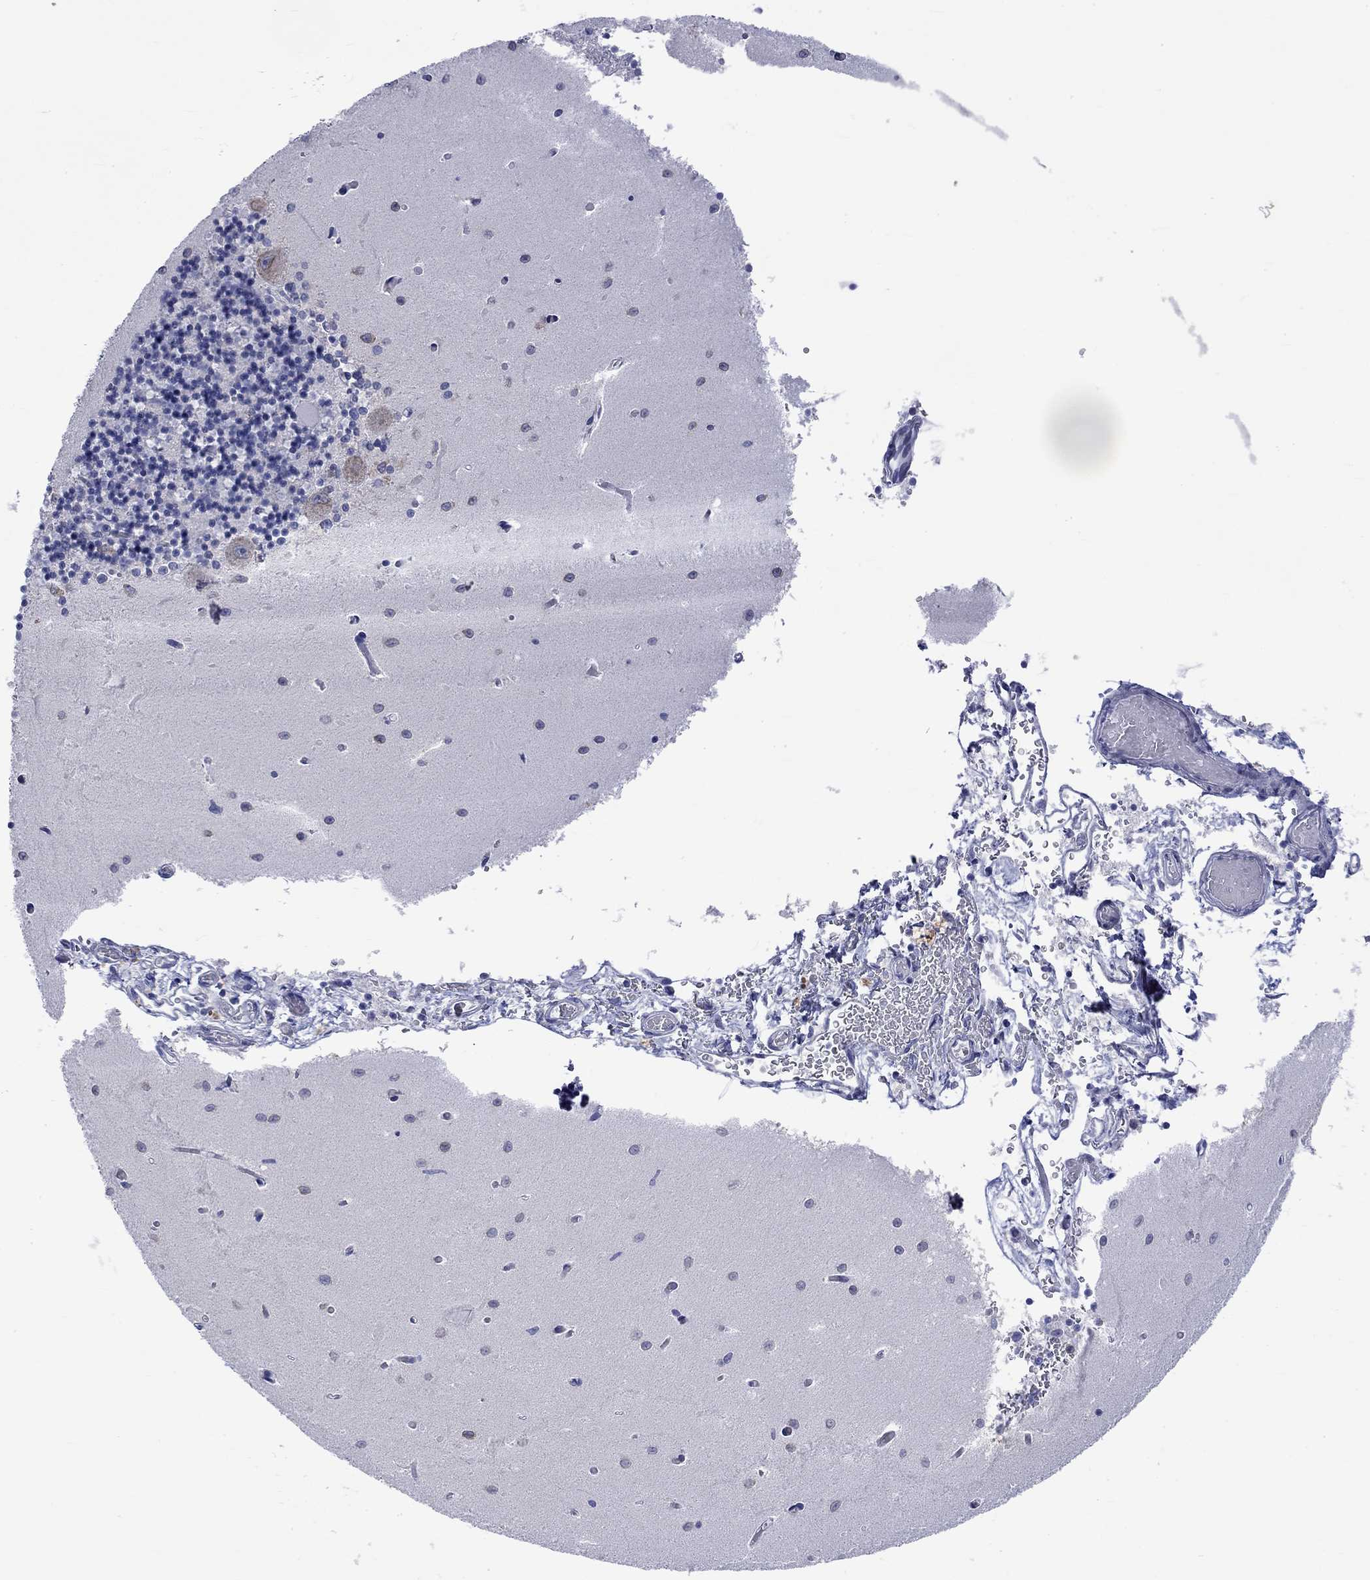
{"staining": {"intensity": "negative", "quantity": "none", "location": "none"}, "tissue": "cerebellum", "cell_type": "Cells in granular layer", "image_type": "normal", "snomed": [{"axis": "morphology", "description": "Normal tissue, NOS"}, {"axis": "topography", "description": "Cerebellum"}], "caption": "Cells in granular layer show no significant protein positivity in normal cerebellum.", "gene": "CERS1", "patient": {"sex": "female", "age": 64}}